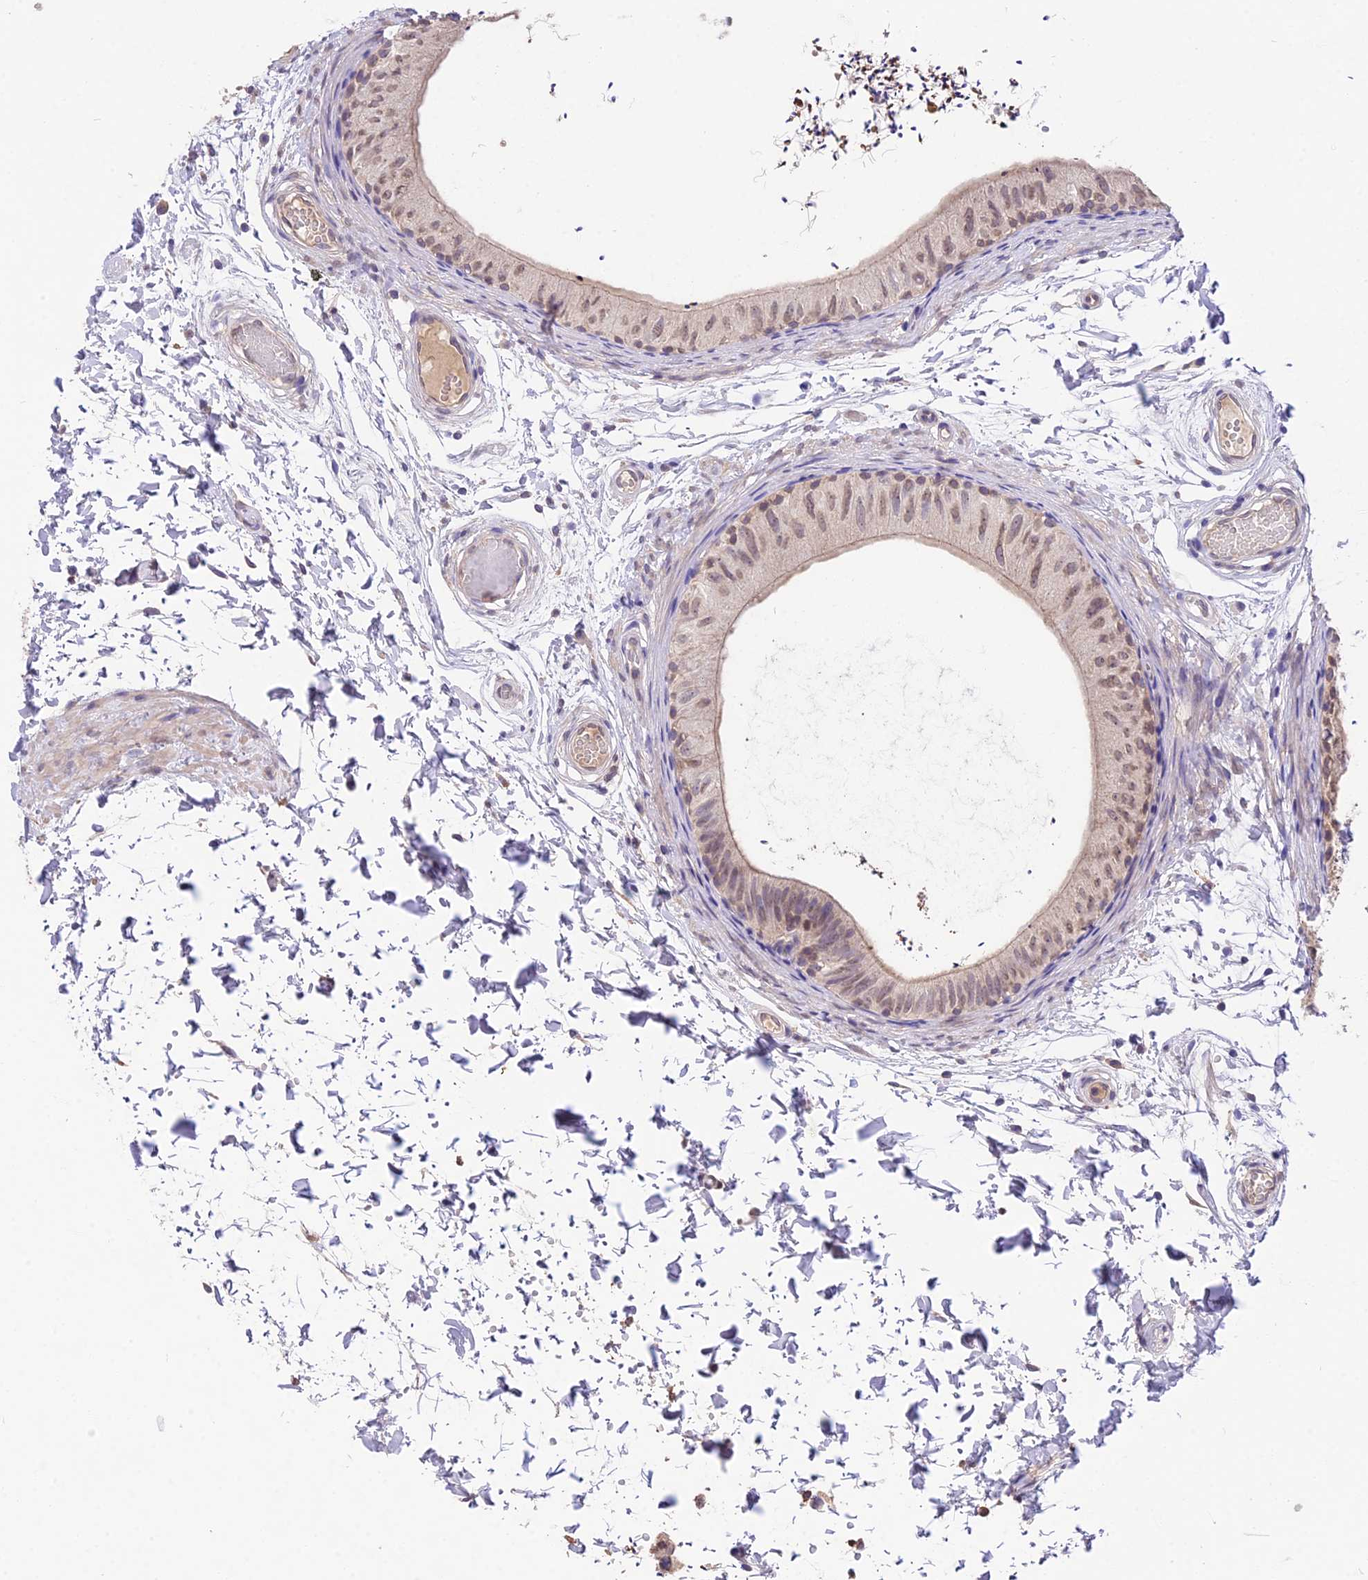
{"staining": {"intensity": "weak", "quantity": ">75%", "location": "cytoplasmic/membranous,nuclear"}, "tissue": "epididymis", "cell_type": "Glandular cells", "image_type": "normal", "snomed": [{"axis": "morphology", "description": "Normal tissue, NOS"}, {"axis": "topography", "description": "Epididymis"}], "caption": "Protein staining of unremarkable epididymis reveals weak cytoplasmic/membranous,nuclear staining in about >75% of glandular cells.", "gene": "PGK1", "patient": {"sex": "male", "age": 50}}